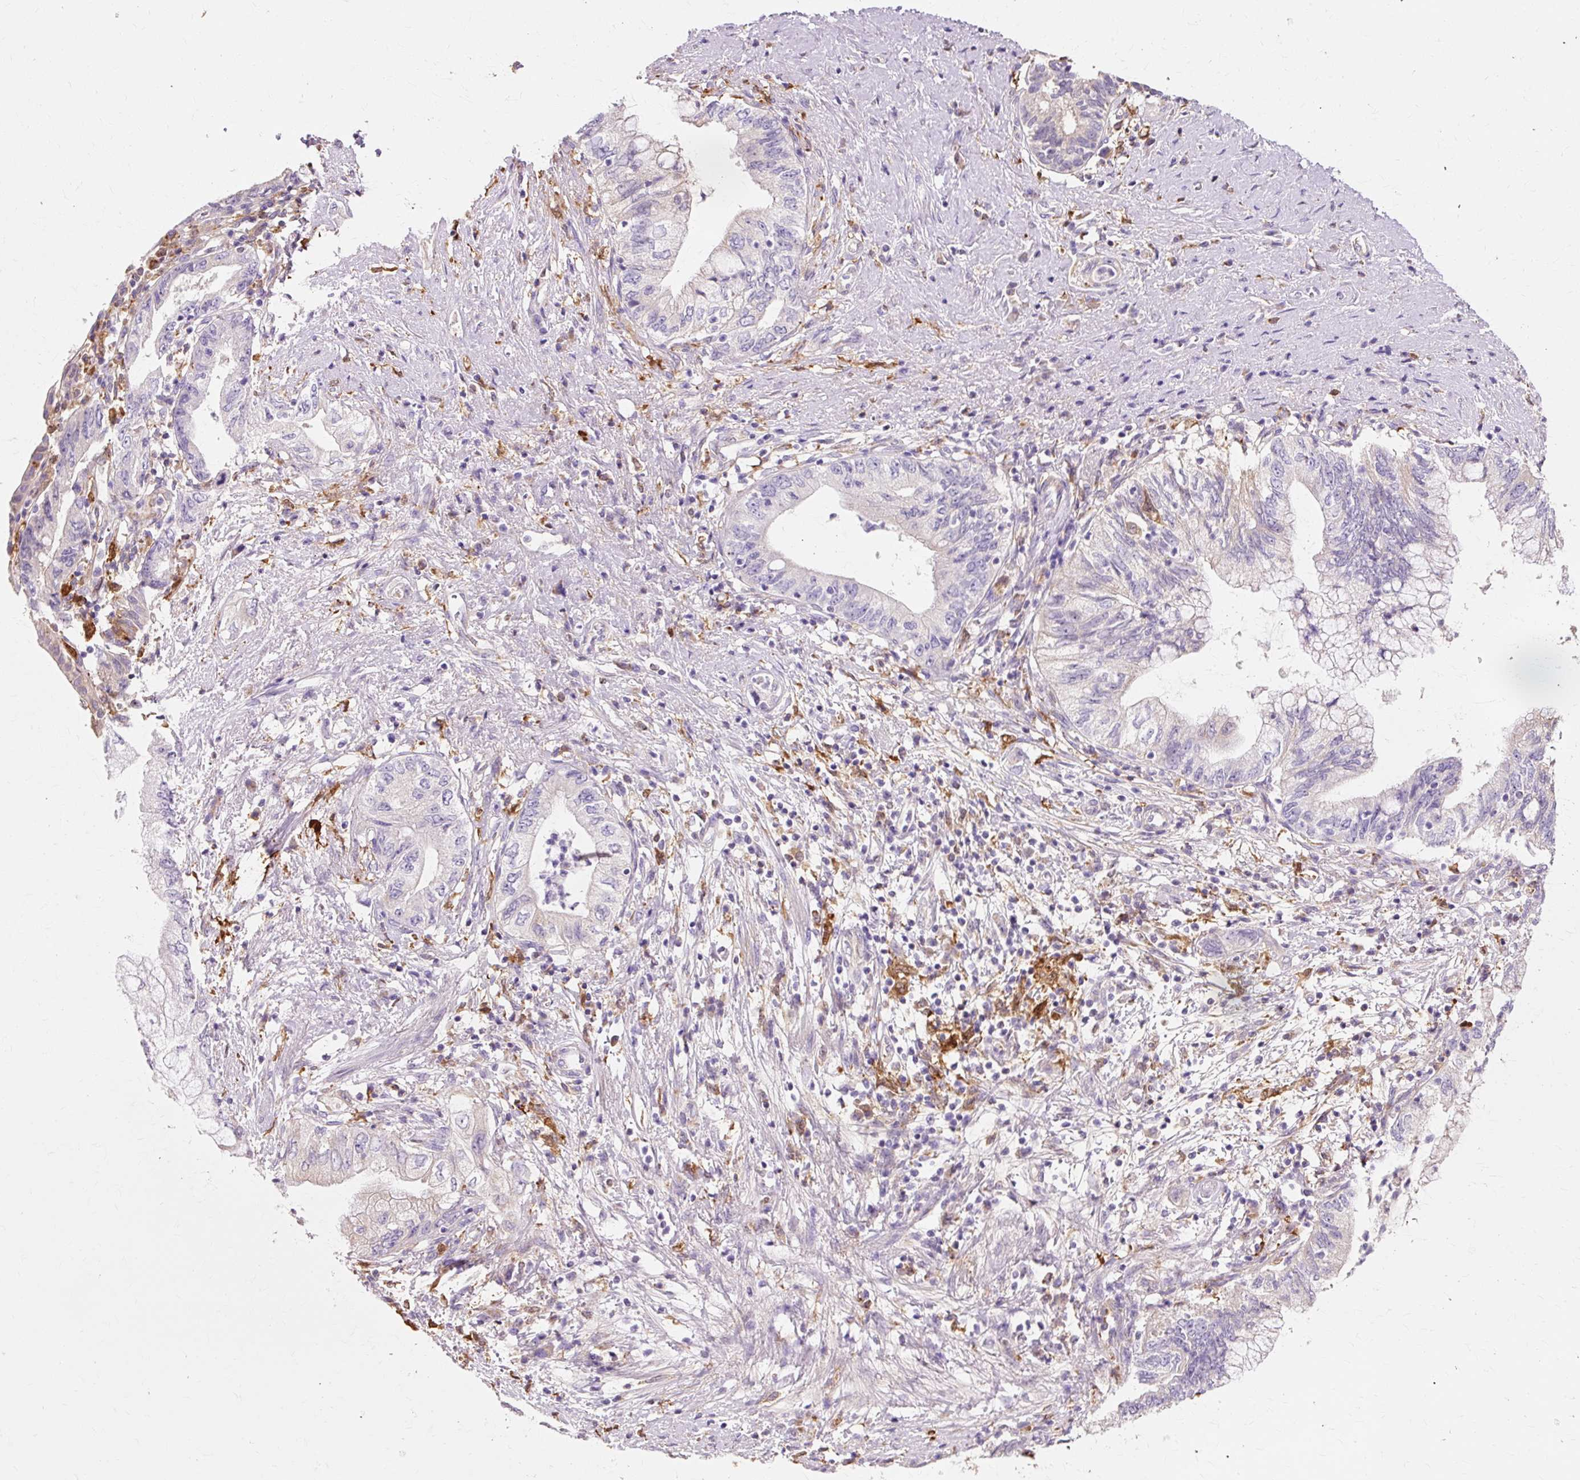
{"staining": {"intensity": "negative", "quantity": "none", "location": "none"}, "tissue": "pancreatic cancer", "cell_type": "Tumor cells", "image_type": "cancer", "snomed": [{"axis": "morphology", "description": "Adenocarcinoma, NOS"}, {"axis": "topography", "description": "Pancreas"}], "caption": "IHC histopathology image of neoplastic tissue: human pancreatic cancer (adenocarcinoma) stained with DAB (3,3'-diaminobenzidine) demonstrates no significant protein staining in tumor cells.", "gene": "GPX1", "patient": {"sex": "female", "age": 73}}